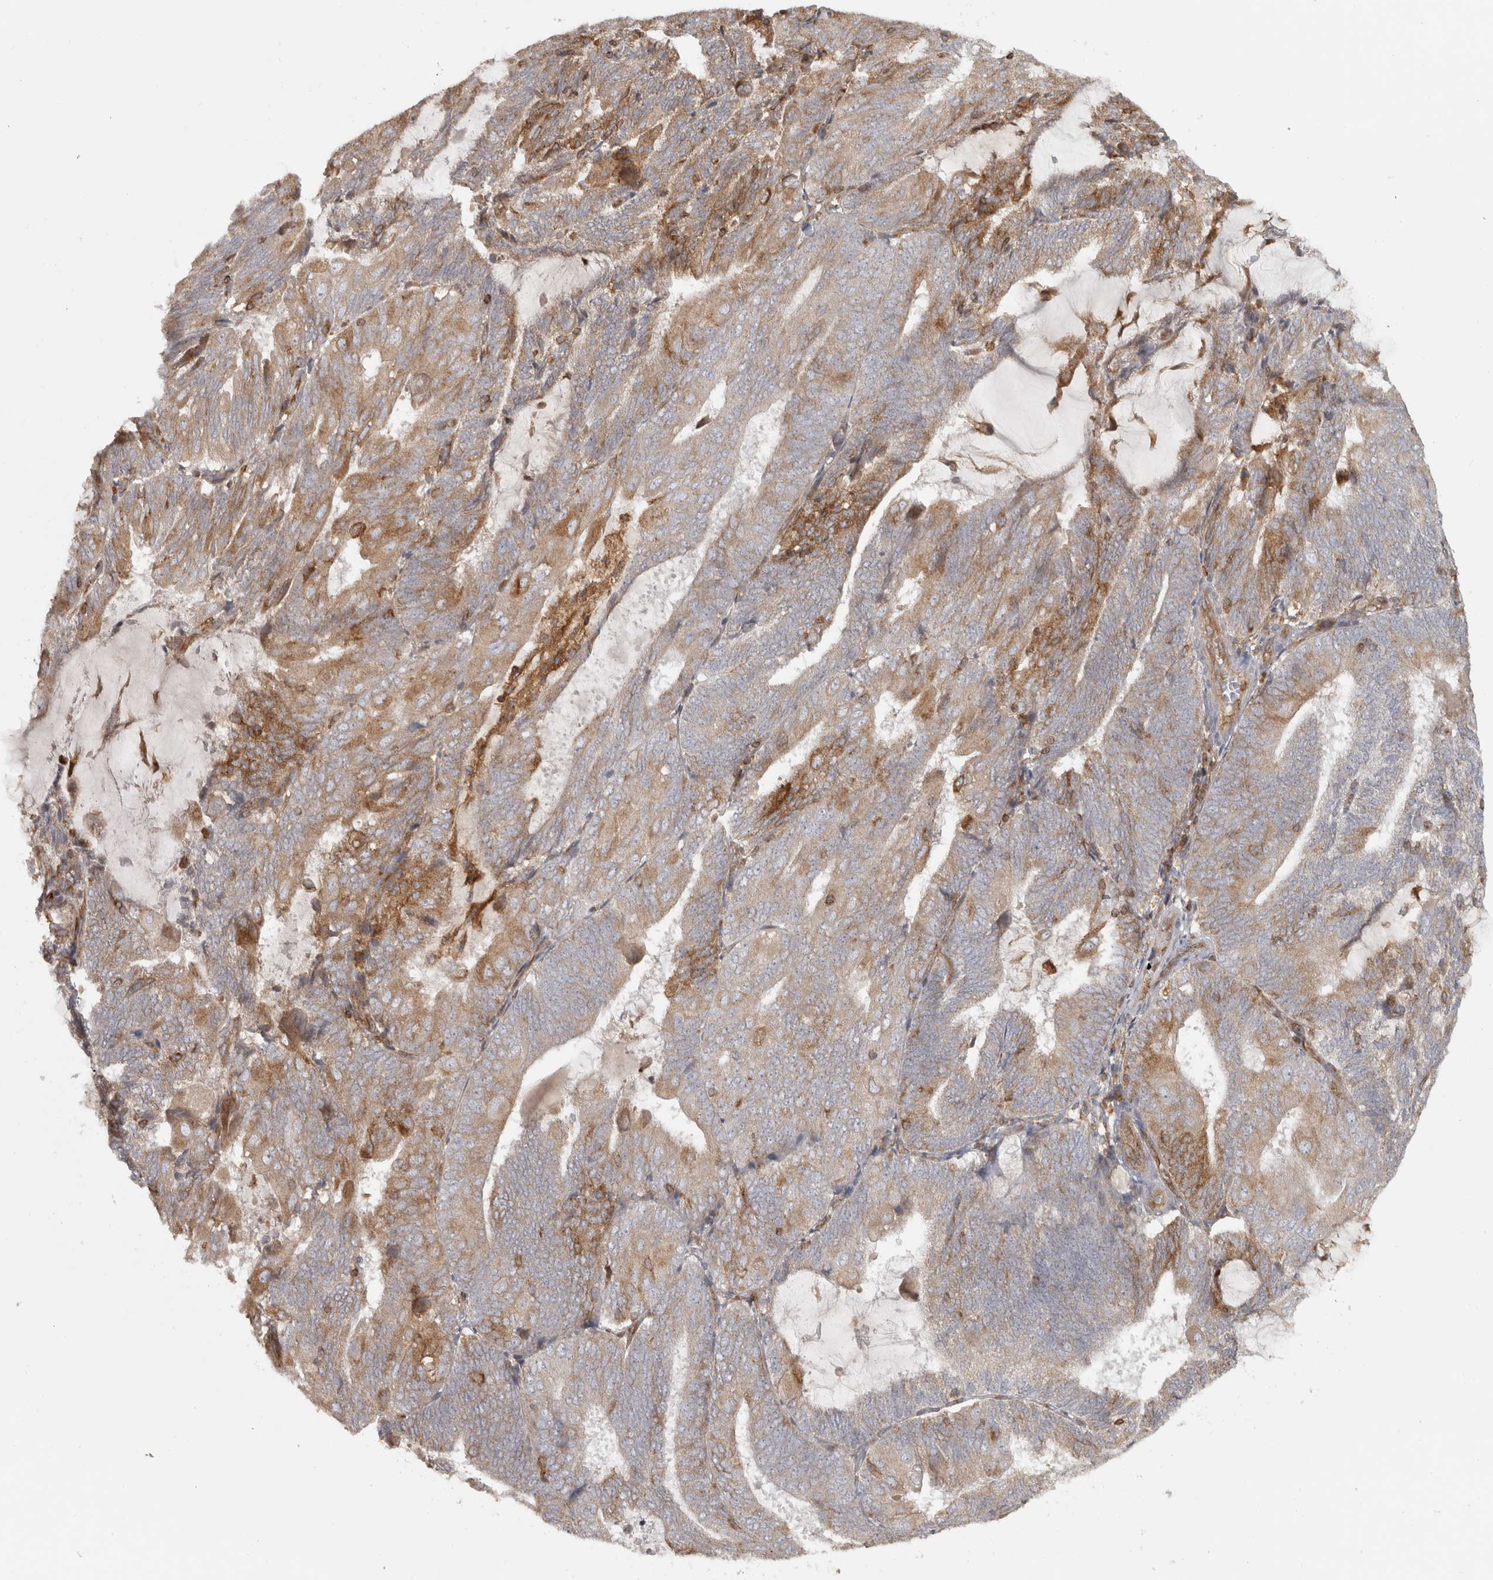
{"staining": {"intensity": "moderate", "quantity": "25%-75%", "location": "cytoplasmic/membranous"}, "tissue": "endometrial cancer", "cell_type": "Tumor cells", "image_type": "cancer", "snomed": [{"axis": "morphology", "description": "Adenocarcinoma, NOS"}, {"axis": "topography", "description": "Endometrium"}], "caption": "Immunohistochemistry (IHC) micrograph of neoplastic tissue: endometrial adenocarcinoma stained using immunohistochemistry reveals medium levels of moderate protein expression localized specifically in the cytoplasmic/membranous of tumor cells, appearing as a cytoplasmic/membranous brown color.", "gene": "HLA-E", "patient": {"sex": "female", "age": 81}}